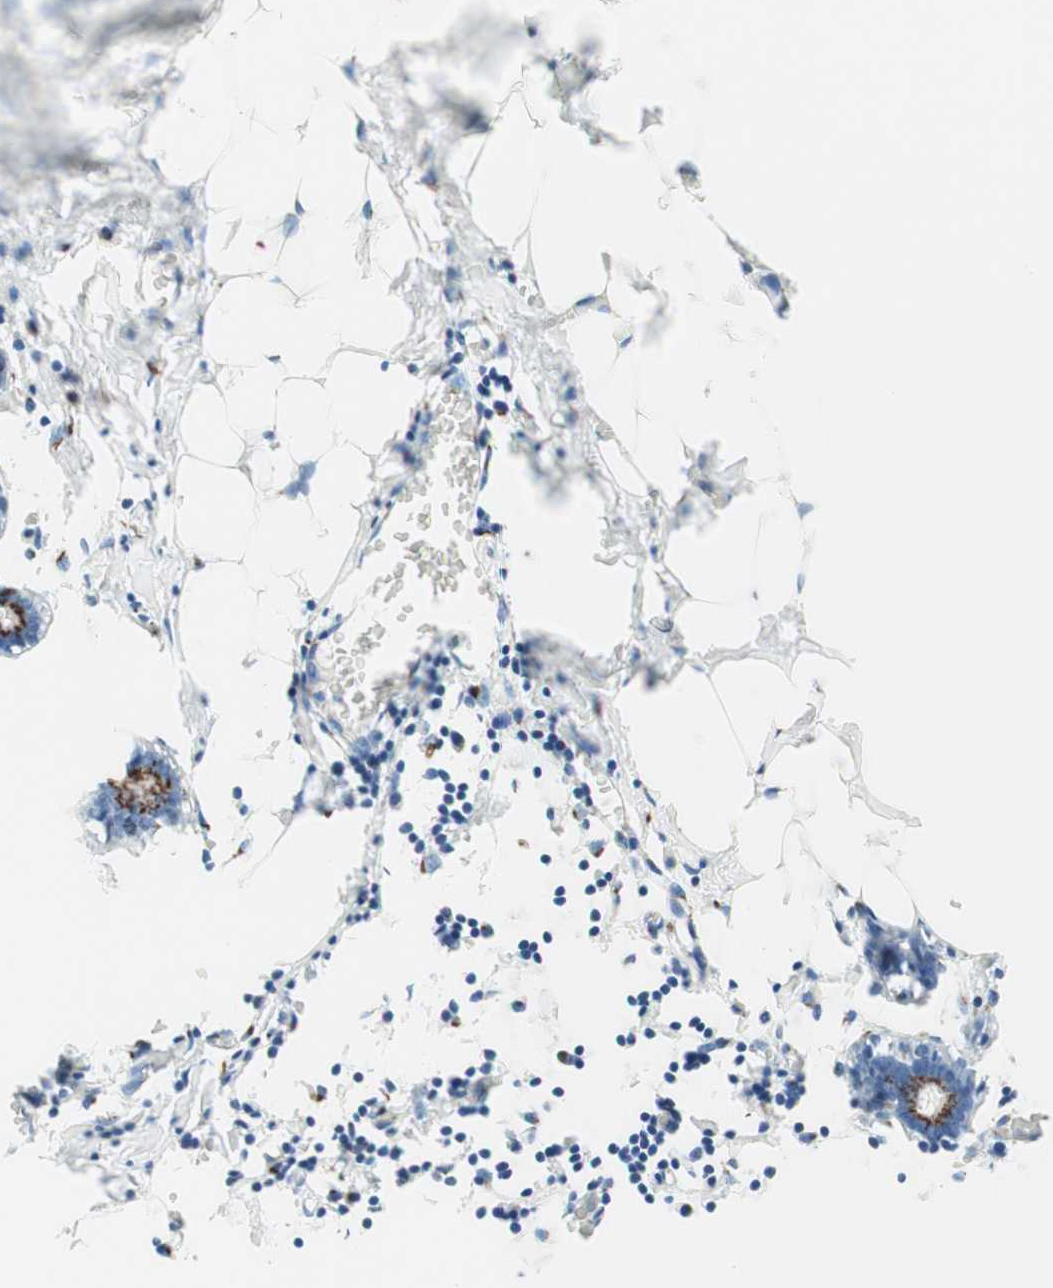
{"staining": {"intensity": "negative", "quantity": "none", "location": "none"}, "tissue": "breast", "cell_type": "Adipocytes", "image_type": "normal", "snomed": [{"axis": "morphology", "description": "Normal tissue, NOS"}, {"axis": "topography", "description": "Breast"}], "caption": "This is an immunohistochemistry (IHC) histopathology image of normal human breast. There is no expression in adipocytes.", "gene": "GOLGB1", "patient": {"sex": "female", "age": 27}}